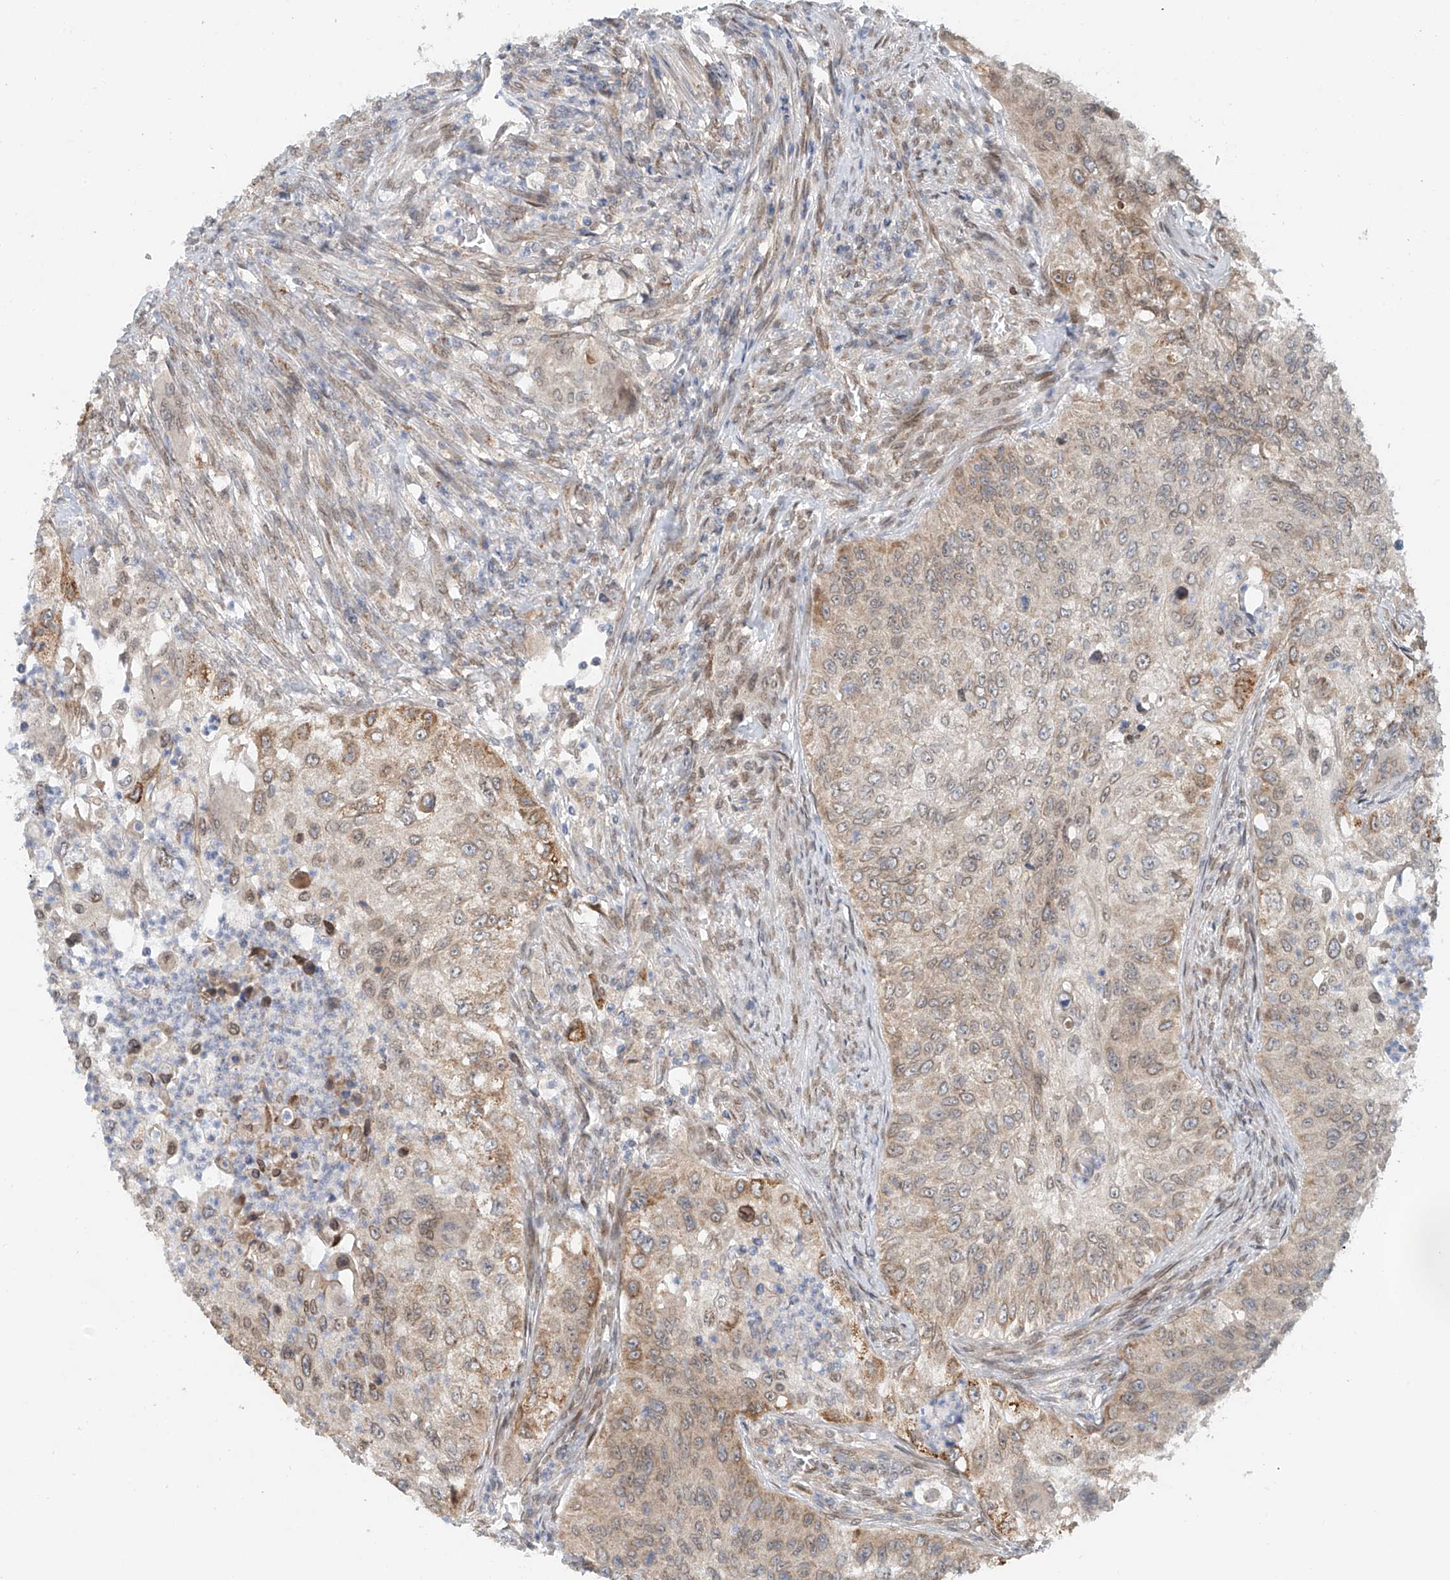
{"staining": {"intensity": "moderate", "quantity": "25%-75%", "location": "cytoplasmic/membranous"}, "tissue": "urothelial cancer", "cell_type": "Tumor cells", "image_type": "cancer", "snomed": [{"axis": "morphology", "description": "Urothelial carcinoma, High grade"}, {"axis": "topography", "description": "Urinary bladder"}], "caption": "Tumor cells exhibit moderate cytoplasmic/membranous positivity in about 25%-75% of cells in urothelial carcinoma (high-grade).", "gene": "STARD9", "patient": {"sex": "female", "age": 60}}